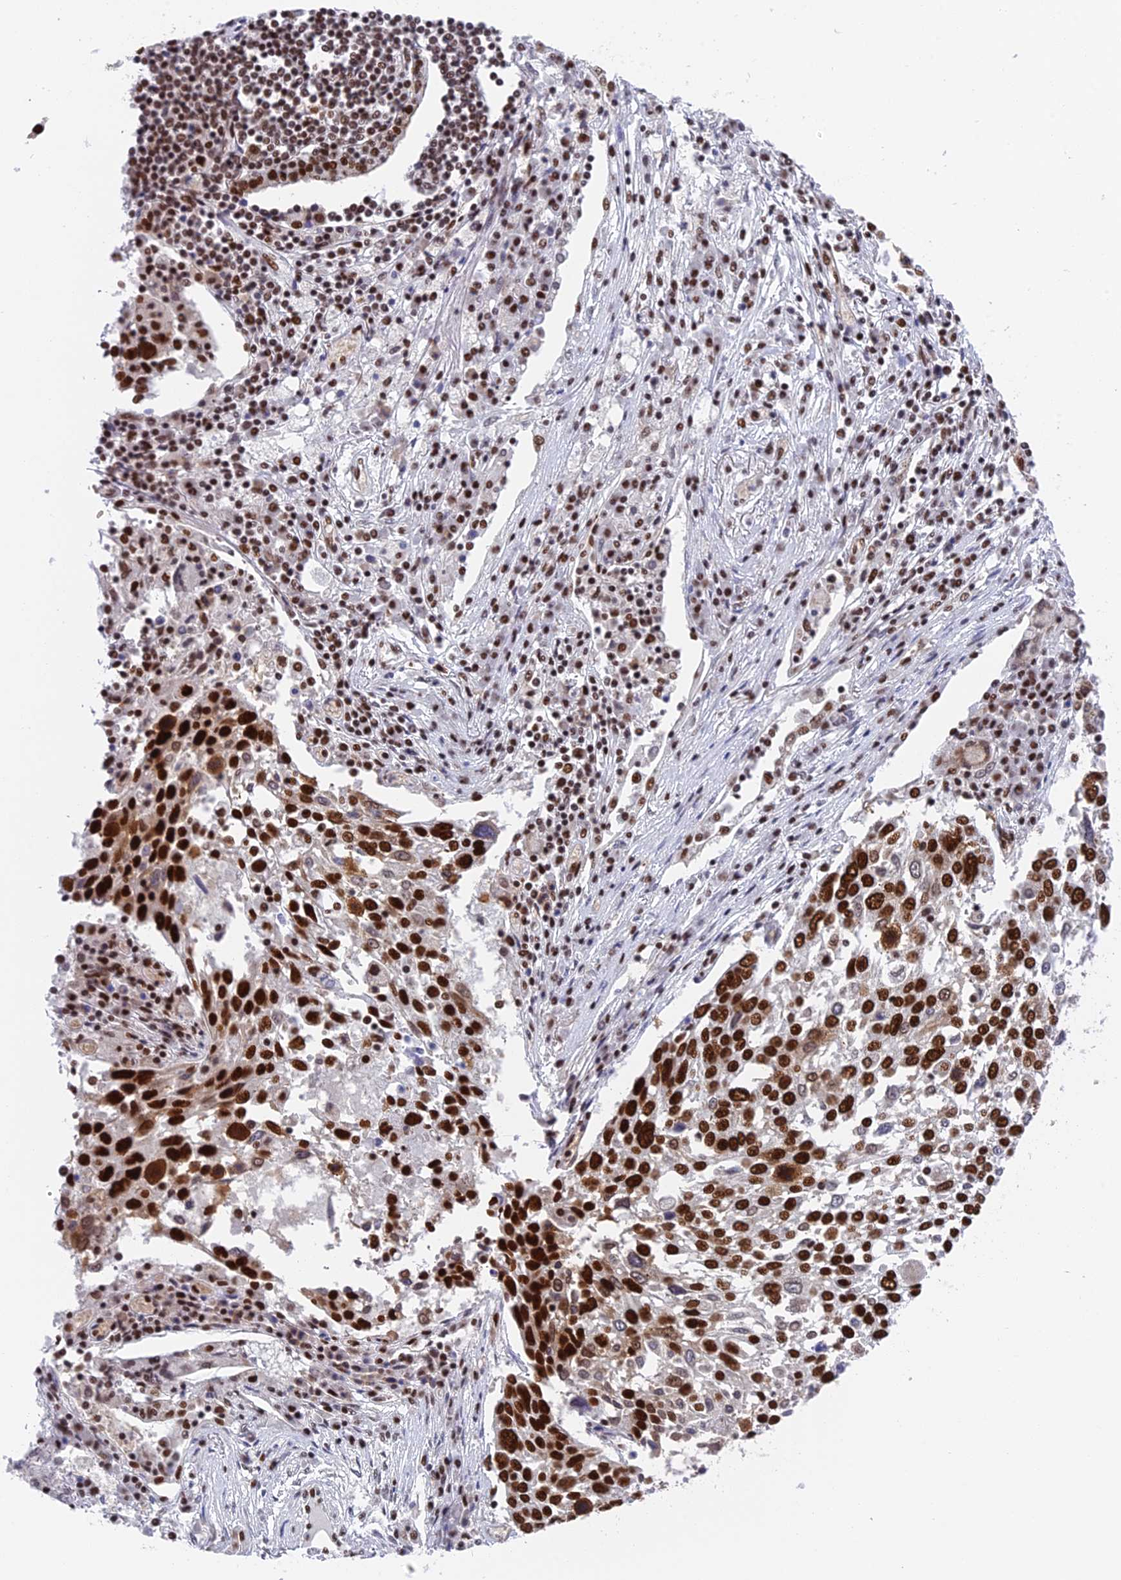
{"staining": {"intensity": "strong", "quantity": ">75%", "location": "nuclear"}, "tissue": "lung cancer", "cell_type": "Tumor cells", "image_type": "cancer", "snomed": [{"axis": "morphology", "description": "Squamous cell carcinoma, NOS"}, {"axis": "topography", "description": "Lung"}], "caption": "Human lung squamous cell carcinoma stained with a protein marker demonstrates strong staining in tumor cells.", "gene": "EEF1AKMT3", "patient": {"sex": "male", "age": 65}}